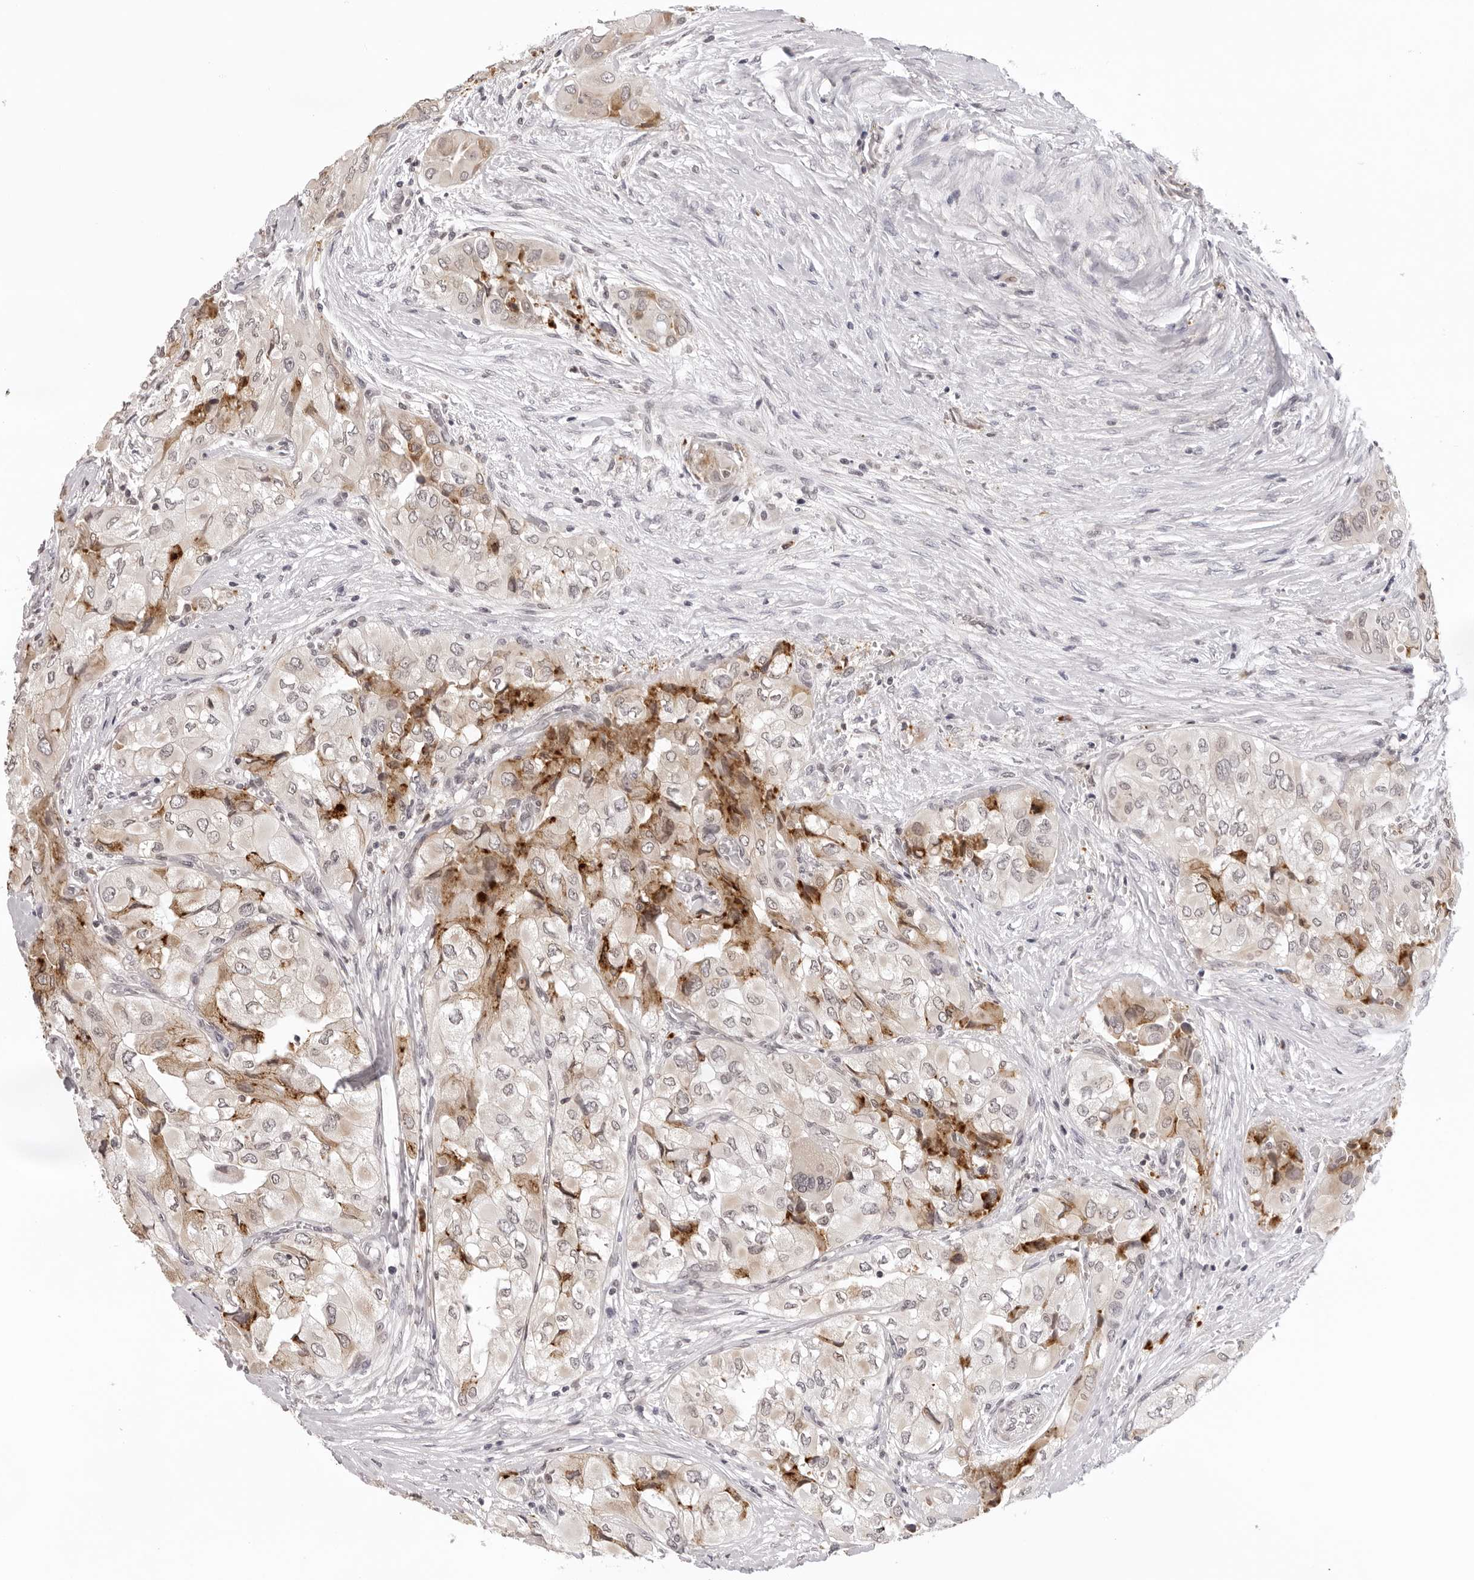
{"staining": {"intensity": "moderate", "quantity": "<25%", "location": "cytoplasmic/membranous"}, "tissue": "thyroid cancer", "cell_type": "Tumor cells", "image_type": "cancer", "snomed": [{"axis": "morphology", "description": "Papillary adenocarcinoma, NOS"}, {"axis": "topography", "description": "Thyroid gland"}], "caption": "Tumor cells display low levels of moderate cytoplasmic/membranous positivity in about <25% of cells in human papillary adenocarcinoma (thyroid). The staining was performed using DAB (3,3'-diaminobenzidine), with brown indicating positive protein expression. Nuclei are stained blue with hematoxylin.", "gene": "IL17RA", "patient": {"sex": "female", "age": 59}}